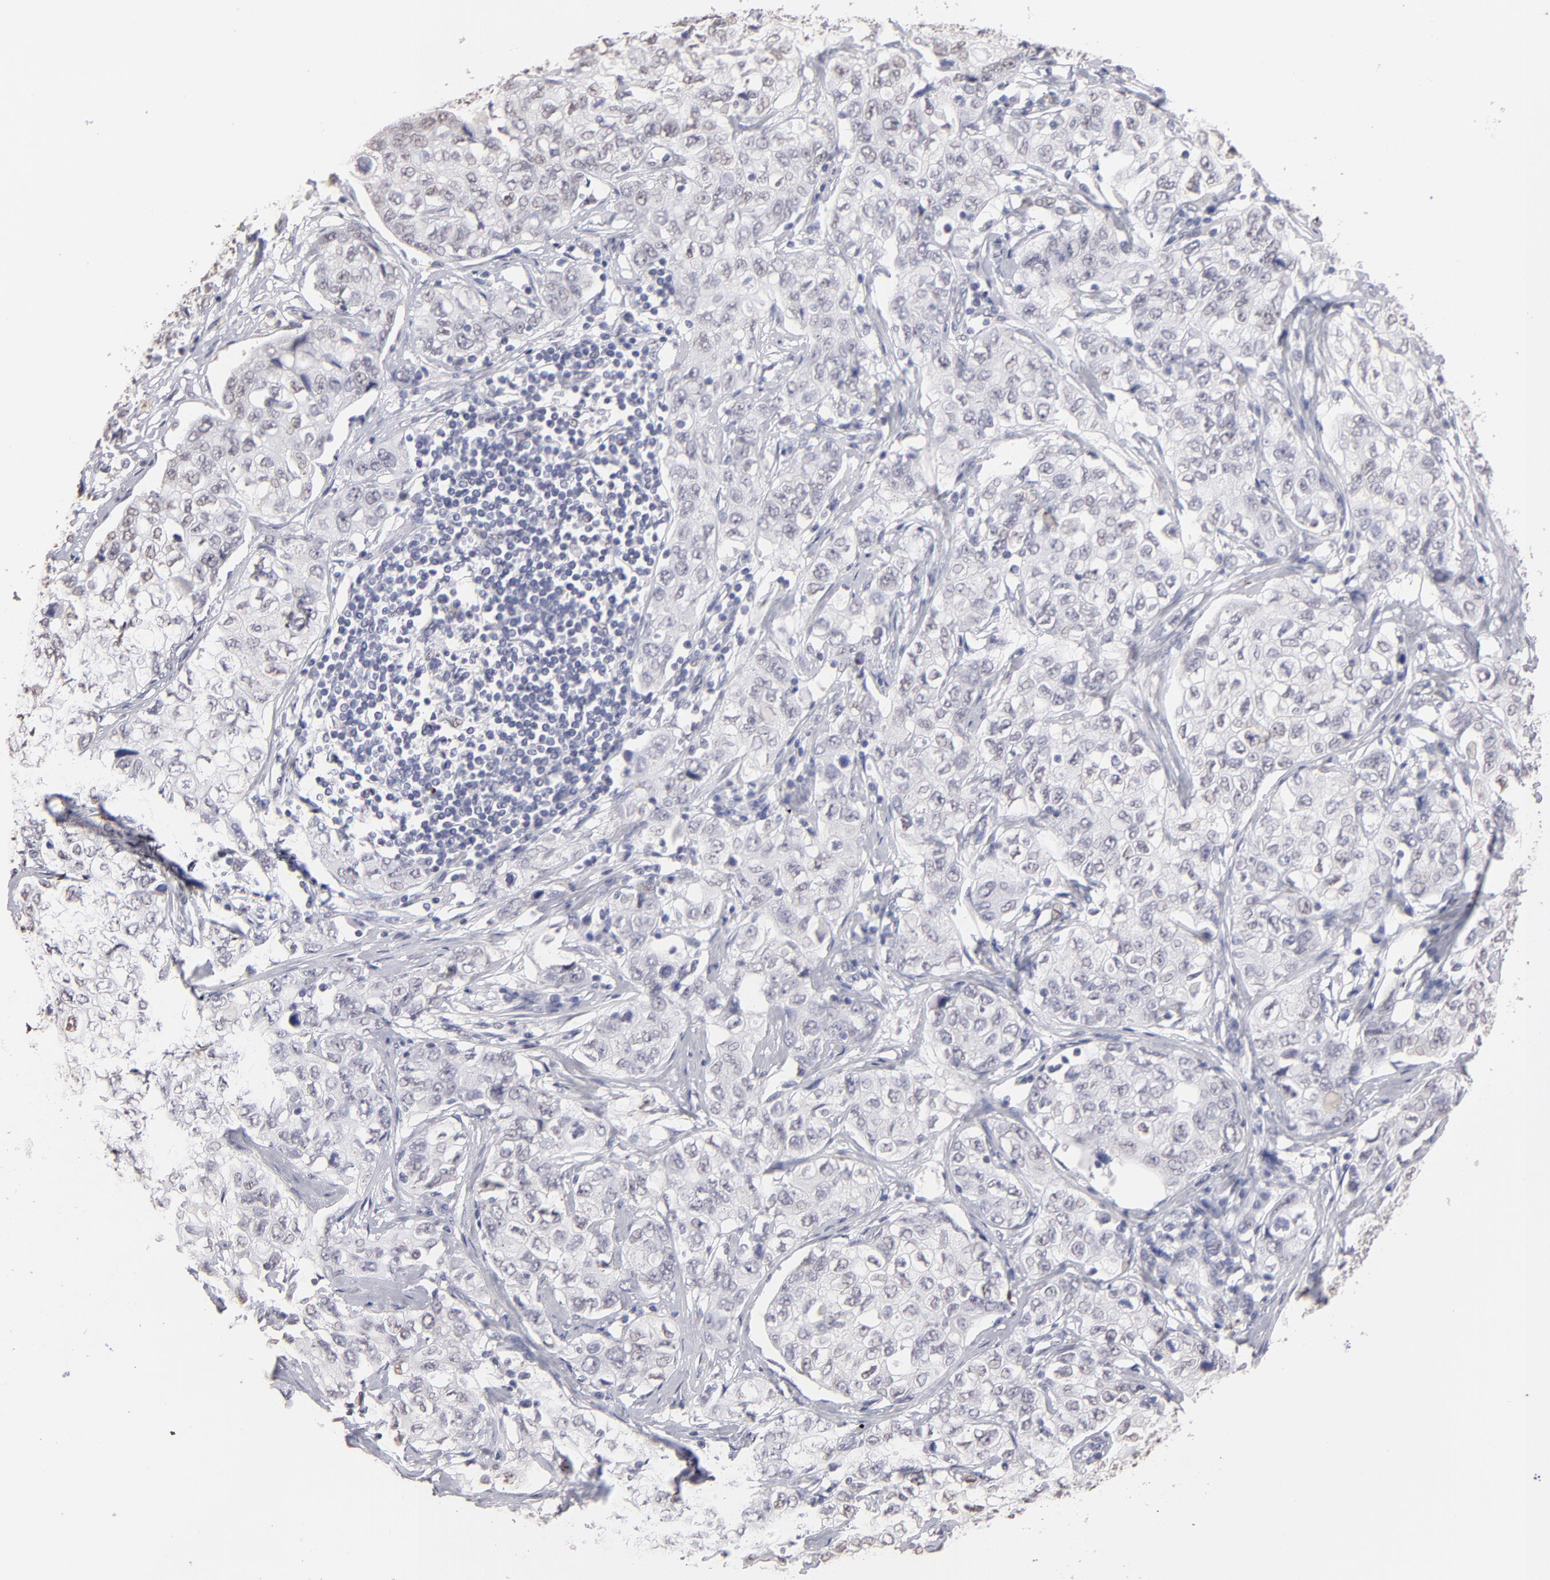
{"staining": {"intensity": "negative", "quantity": "none", "location": "none"}, "tissue": "stomach cancer", "cell_type": "Tumor cells", "image_type": "cancer", "snomed": [{"axis": "morphology", "description": "Adenocarcinoma, NOS"}, {"axis": "topography", "description": "Stomach"}], "caption": "Immunohistochemistry of stomach cancer shows no expression in tumor cells. (Immunohistochemistry, brightfield microscopy, high magnification).", "gene": "MGAM", "patient": {"sex": "male", "age": 48}}